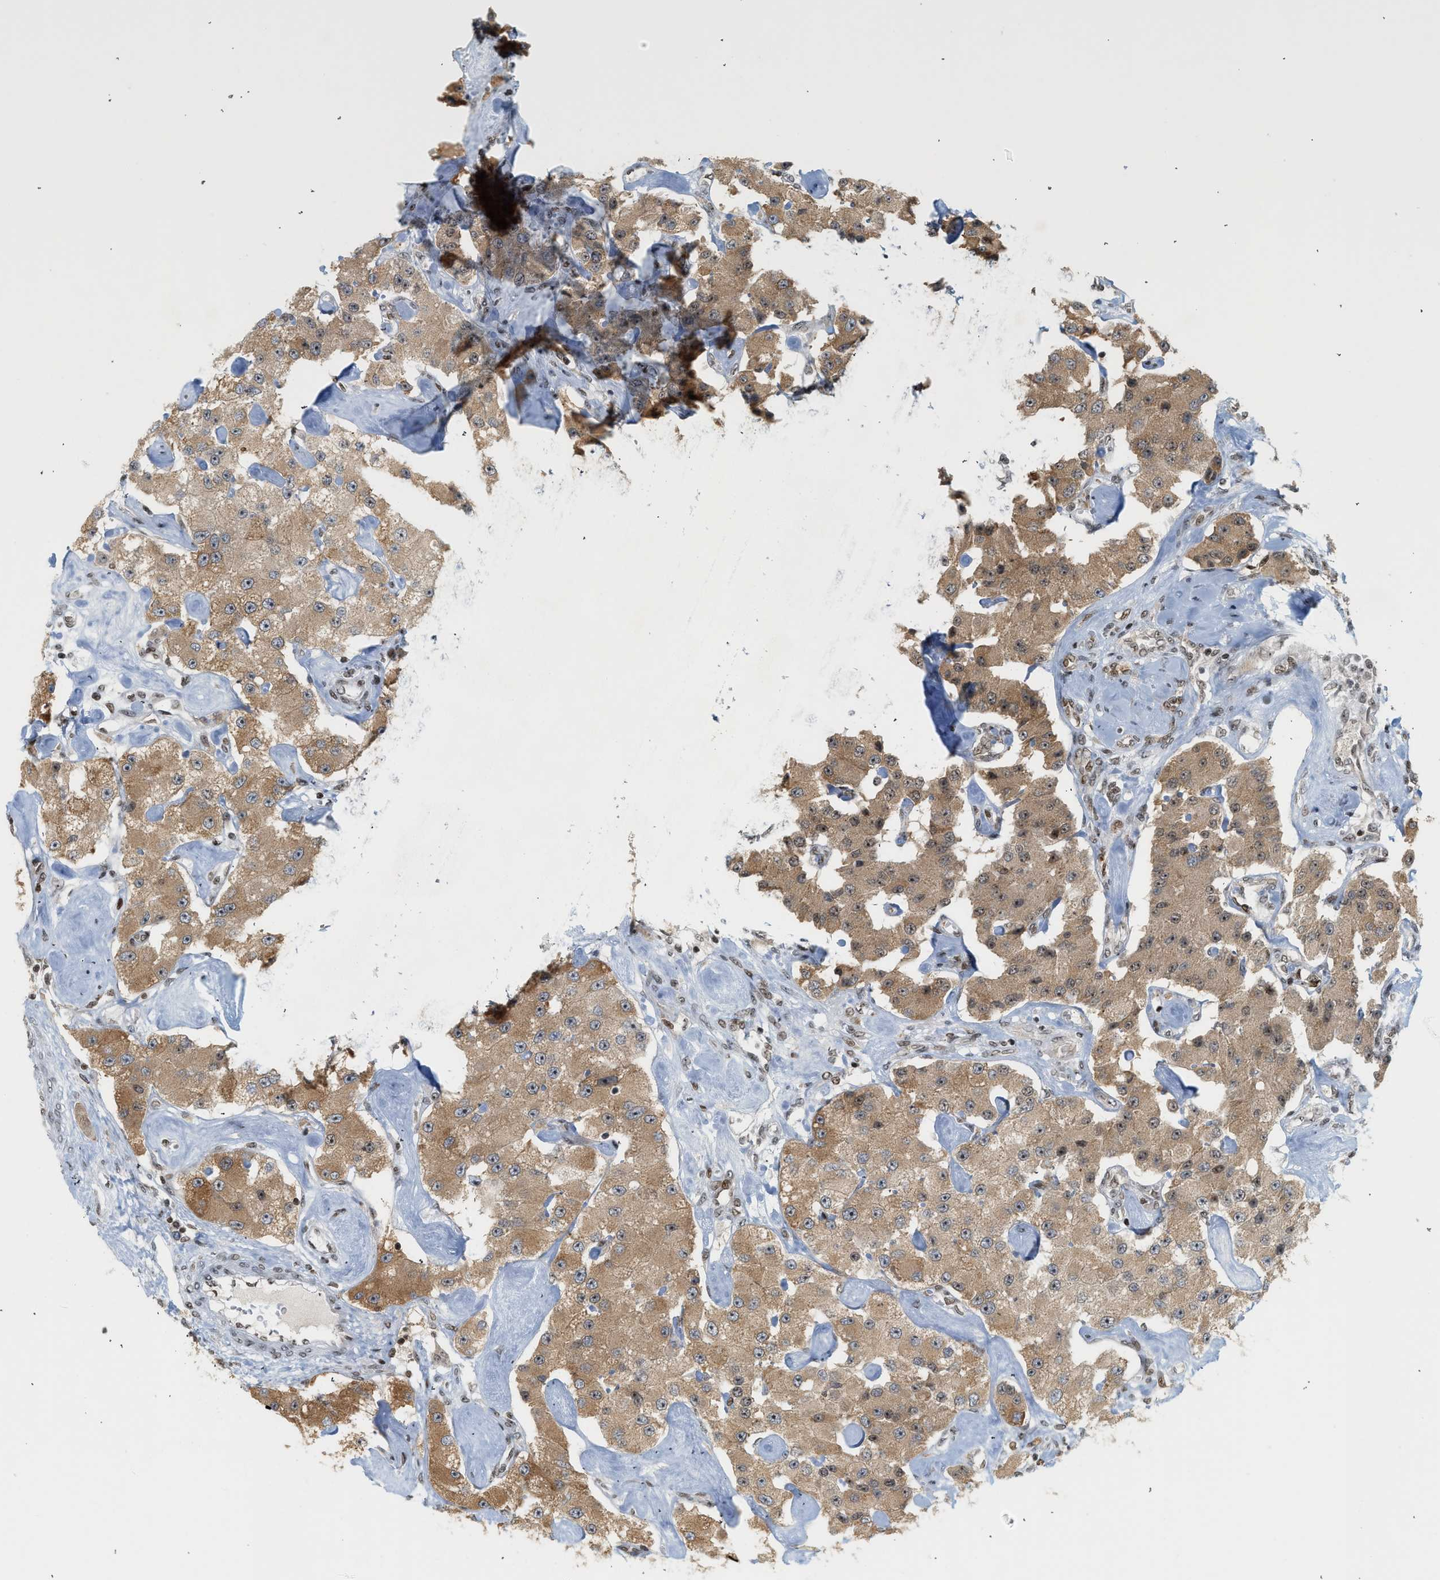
{"staining": {"intensity": "moderate", "quantity": ">75%", "location": "cytoplasmic/membranous"}, "tissue": "carcinoid", "cell_type": "Tumor cells", "image_type": "cancer", "snomed": [{"axis": "morphology", "description": "Carcinoid, malignant, NOS"}, {"axis": "topography", "description": "Pancreas"}], "caption": "DAB (3,3'-diaminobenzidine) immunohistochemical staining of human carcinoid displays moderate cytoplasmic/membranous protein expression in approximately >75% of tumor cells.", "gene": "ZNF22", "patient": {"sex": "male", "age": 41}}